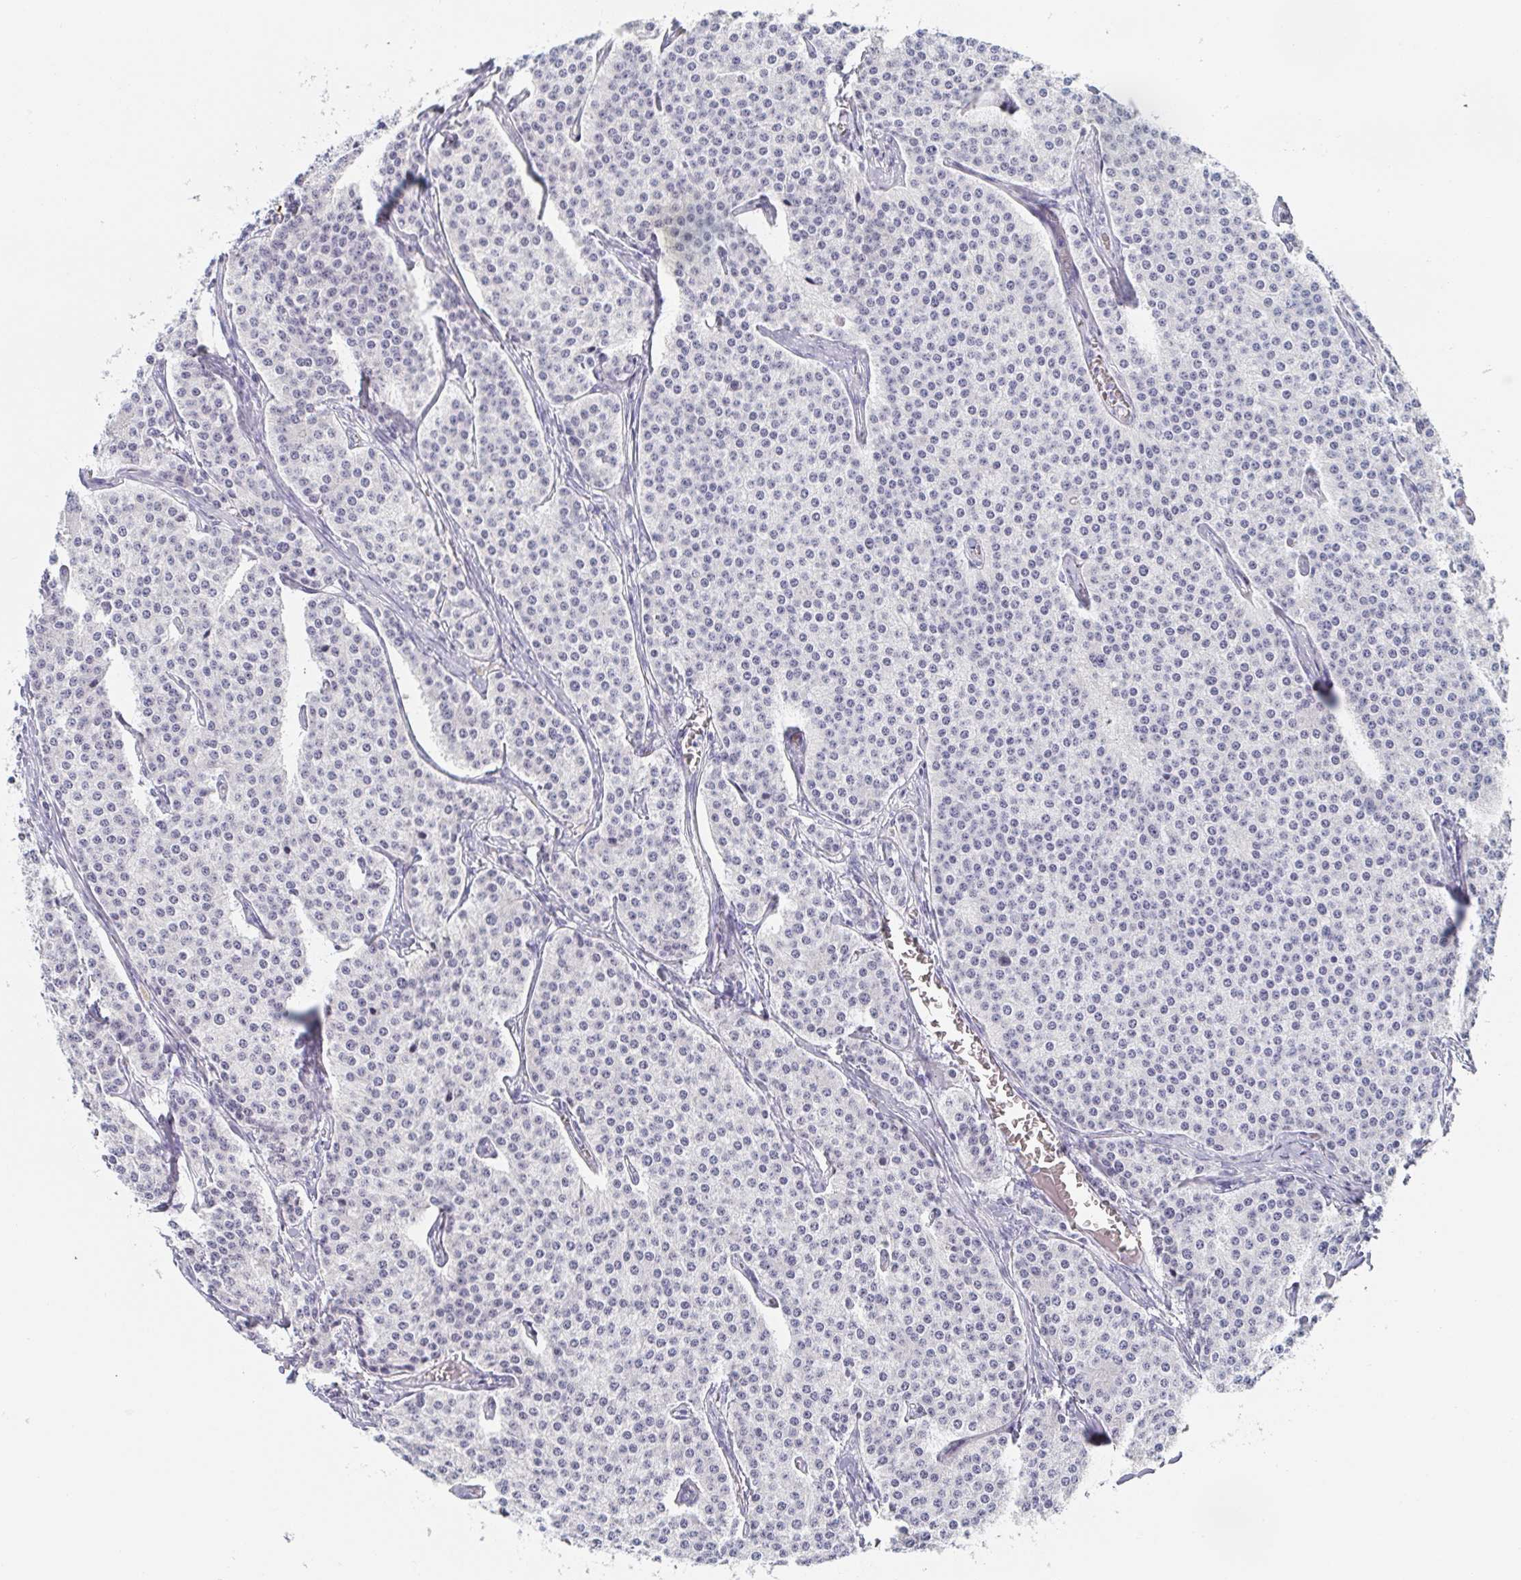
{"staining": {"intensity": "negative", "quantity": "none", "location": "none"}, "tissue": "carcinoid", "cell_type": "Tumor cells", "image_type": "cancer", "snomed": [{"axis": "morphology", "description": "Carcinoid, malignant, NOS"}, {"axis": "topography", "description": "Small intestine"}], "caption": "The immunohistochemistry (IHC) image has no significant positivity in tumor cells of carcinoid tissue.", "gene": "RHOV", "patient": {"sex": "female", "age": 64}}